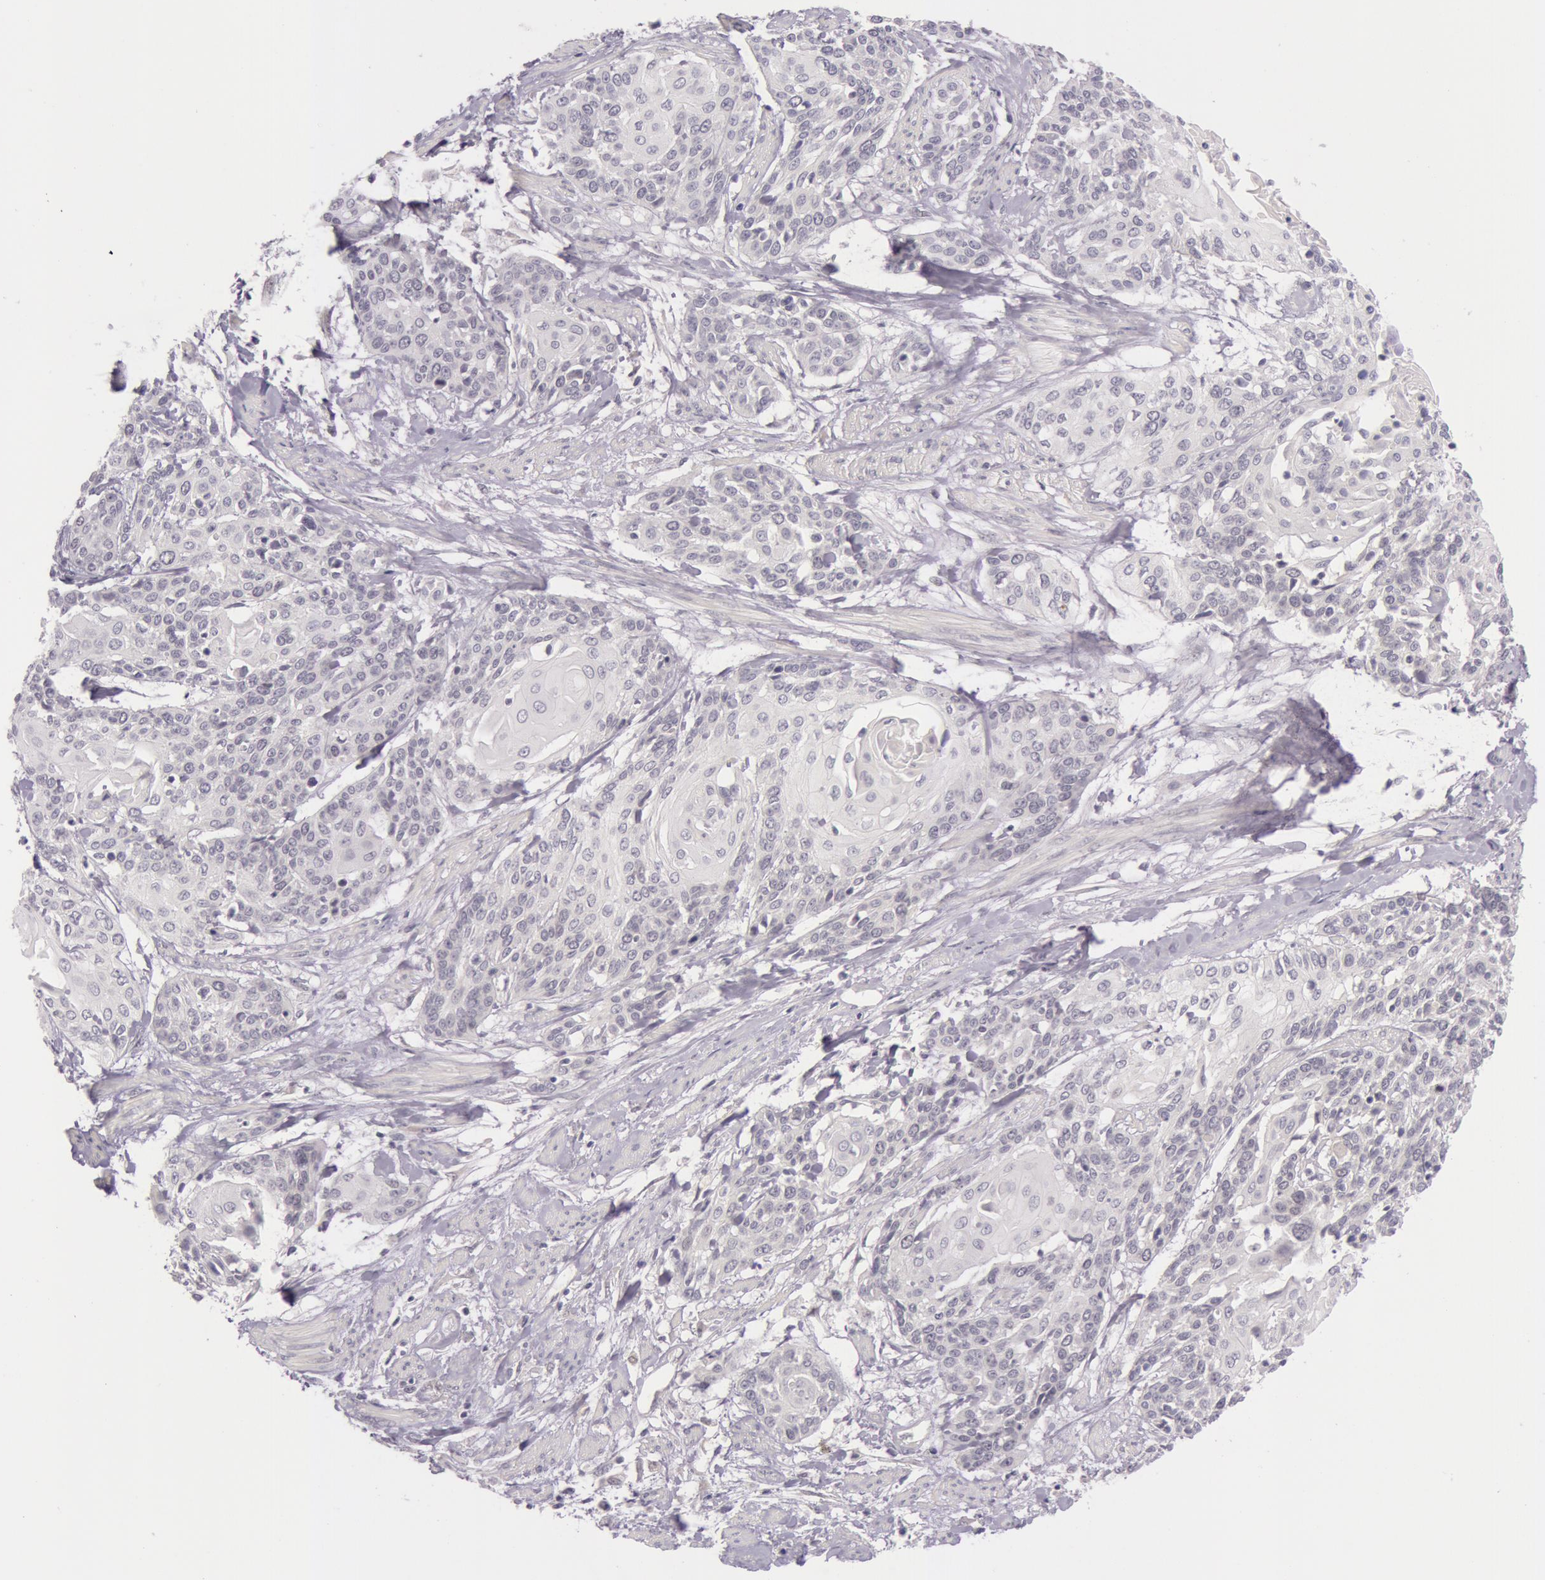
{"staining": {"intensity": "negative", "quantity": "none", "location": "none"}, "tissue": "cervical cancer", "cell_type": "Tumor cells", "image_type": "cancer", "snomed": [{"axis": "morphology", "description": "Squamous cell carcinoma, NOS"}, {"axis": "topography", "description": "Cervix"}], "caption": "Cervical cancer (squamous cell carcinoma) was stained to show a protein in brown. There is no significant positivity in tumor cells. (Brightfield microscopy of DAB (3,3'-diaminobenzidine) immunohistochemistry at high magnification).", "gene": "RBMY1F", "patient": {"sex": "female", "age": 57}}